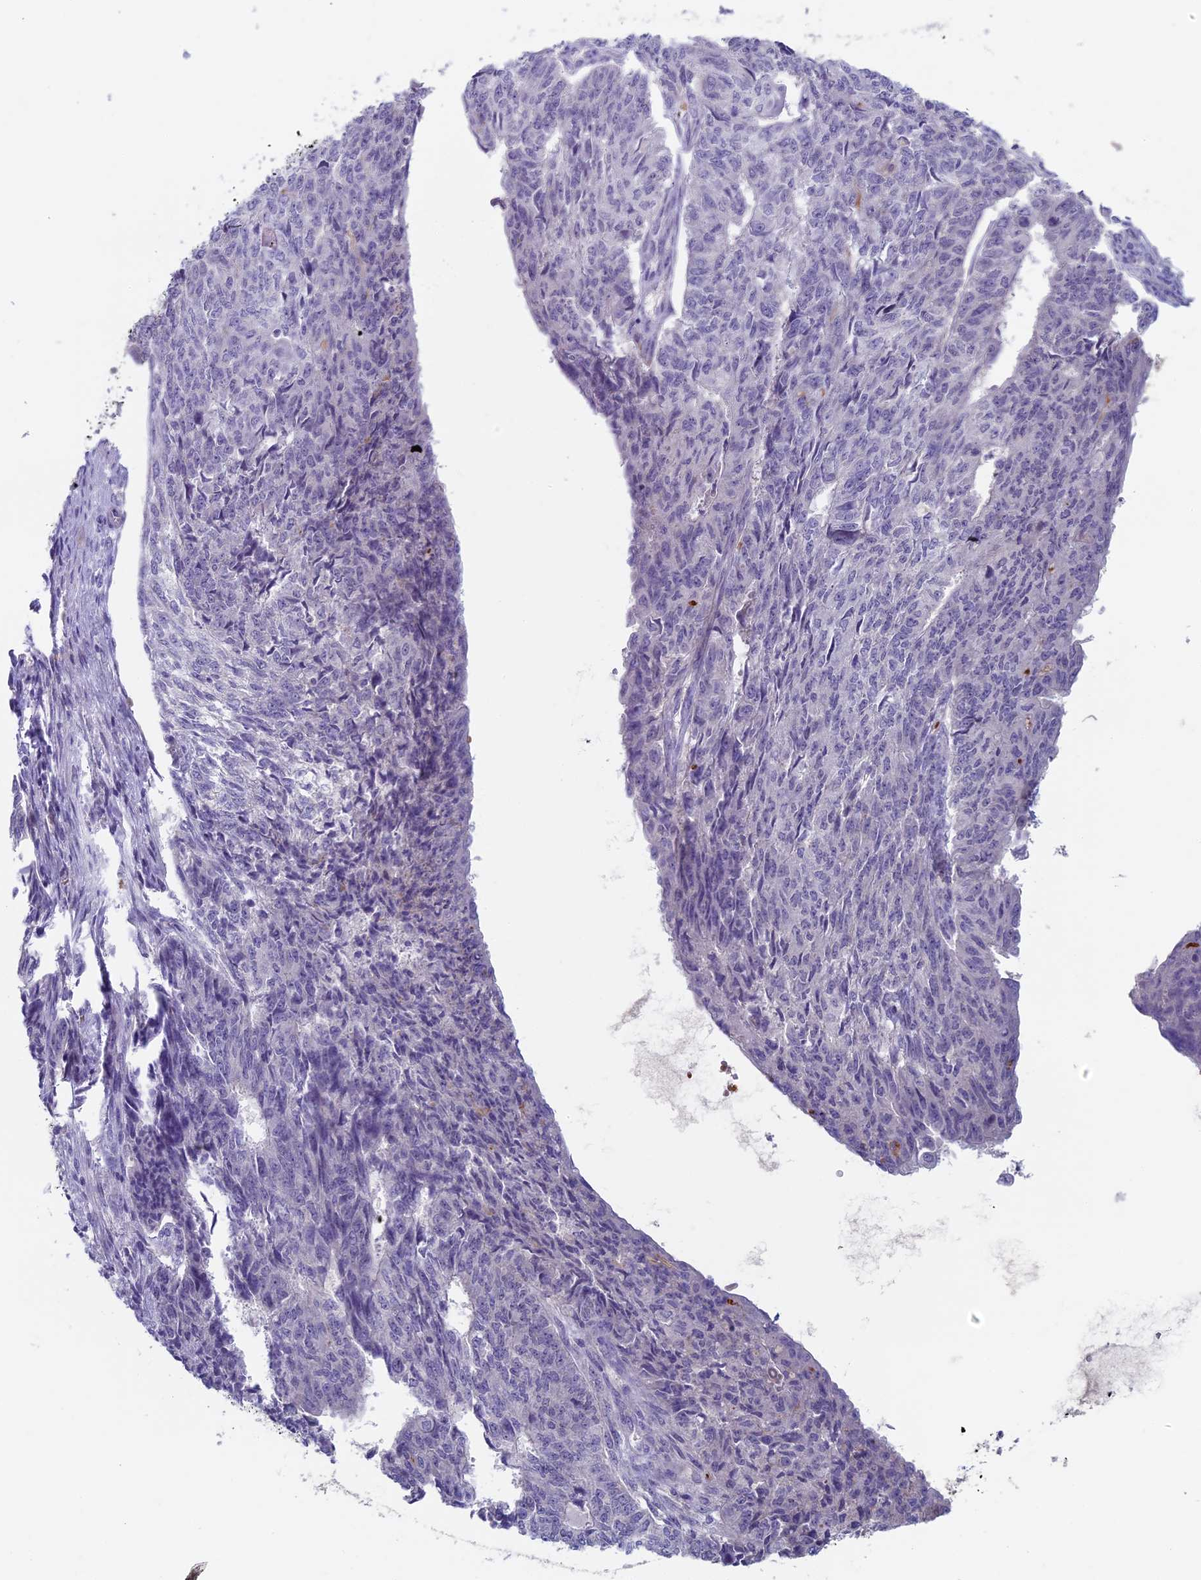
{"staining": {"intensity": "negative", "quantity": "none", "location": "none"}, "tissue": "endometrial cancer", "cell_type": "Tumor cells", "image_type": "cancer", "snomed": [{"axis": "morphology", "description": "Adenocarcinoma, NOS"}, {"axis": "topography", "description": "Endometrium"}], "caption": "Endometrial cancer (adenocarcinoma) was stained to show a protein in brown. There is no significant expression in tumor cells.", "gene": "RCCD1", "patient": {"sex": "female", "age": 32}}